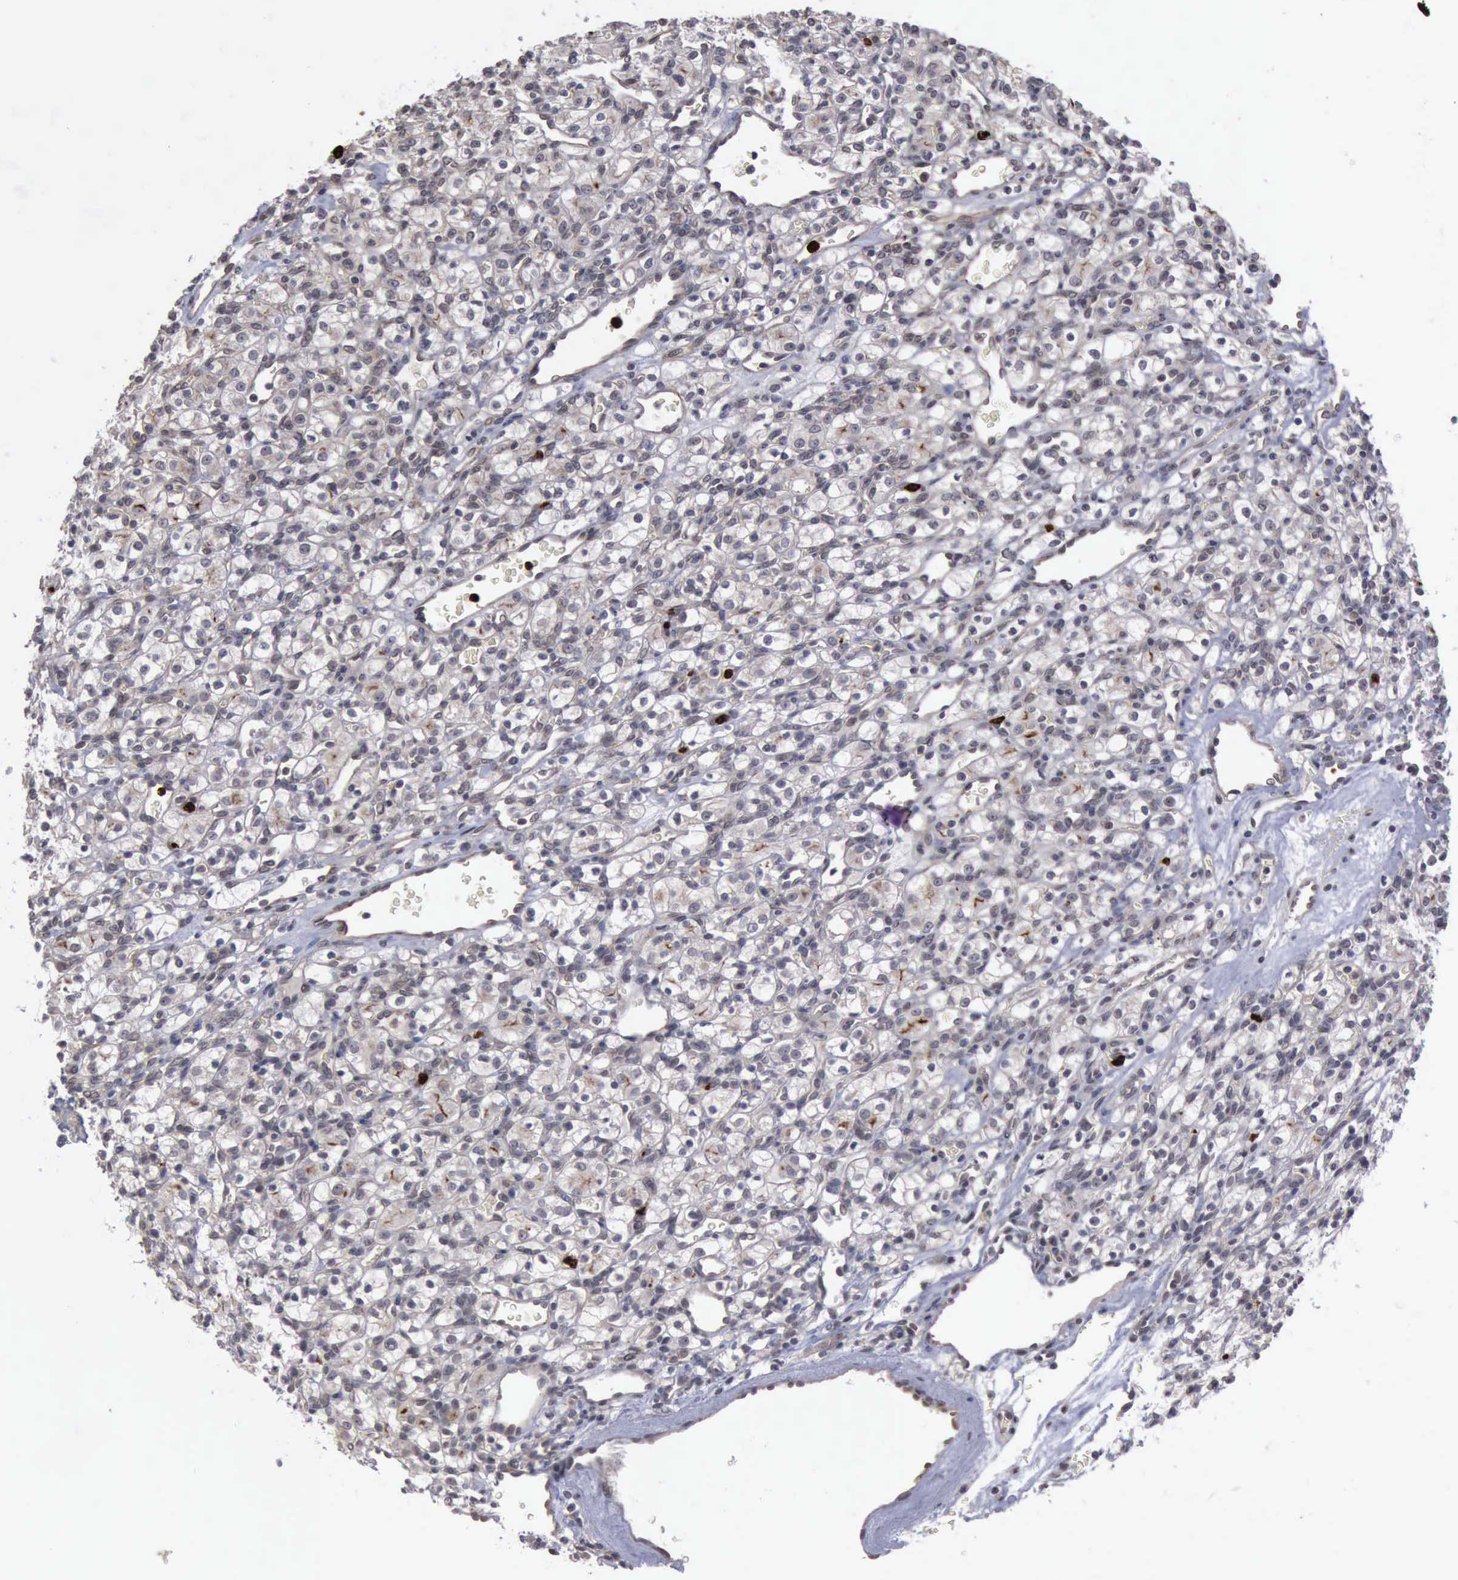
{"staining": {"intensity": "negative", "quantity": "none", "location": "none"}, "tissue": "renal cancer", "cell_type": "Tumor cells", "image_type": "cancer", "snomed": [{"axis": "morphology", "description": "Adenocarcinoma, NOS"}, {"axis": "topography", "description": "Kidney"}], "caption": "Immunohistochemistry (IHC) histopathology image of adenocarcinoma (renal) stained for a protein (brown), which demonstrates no expression in tumor cells.", "gene": "MMP9", "patient": {"sex": "female", "age": 62}}